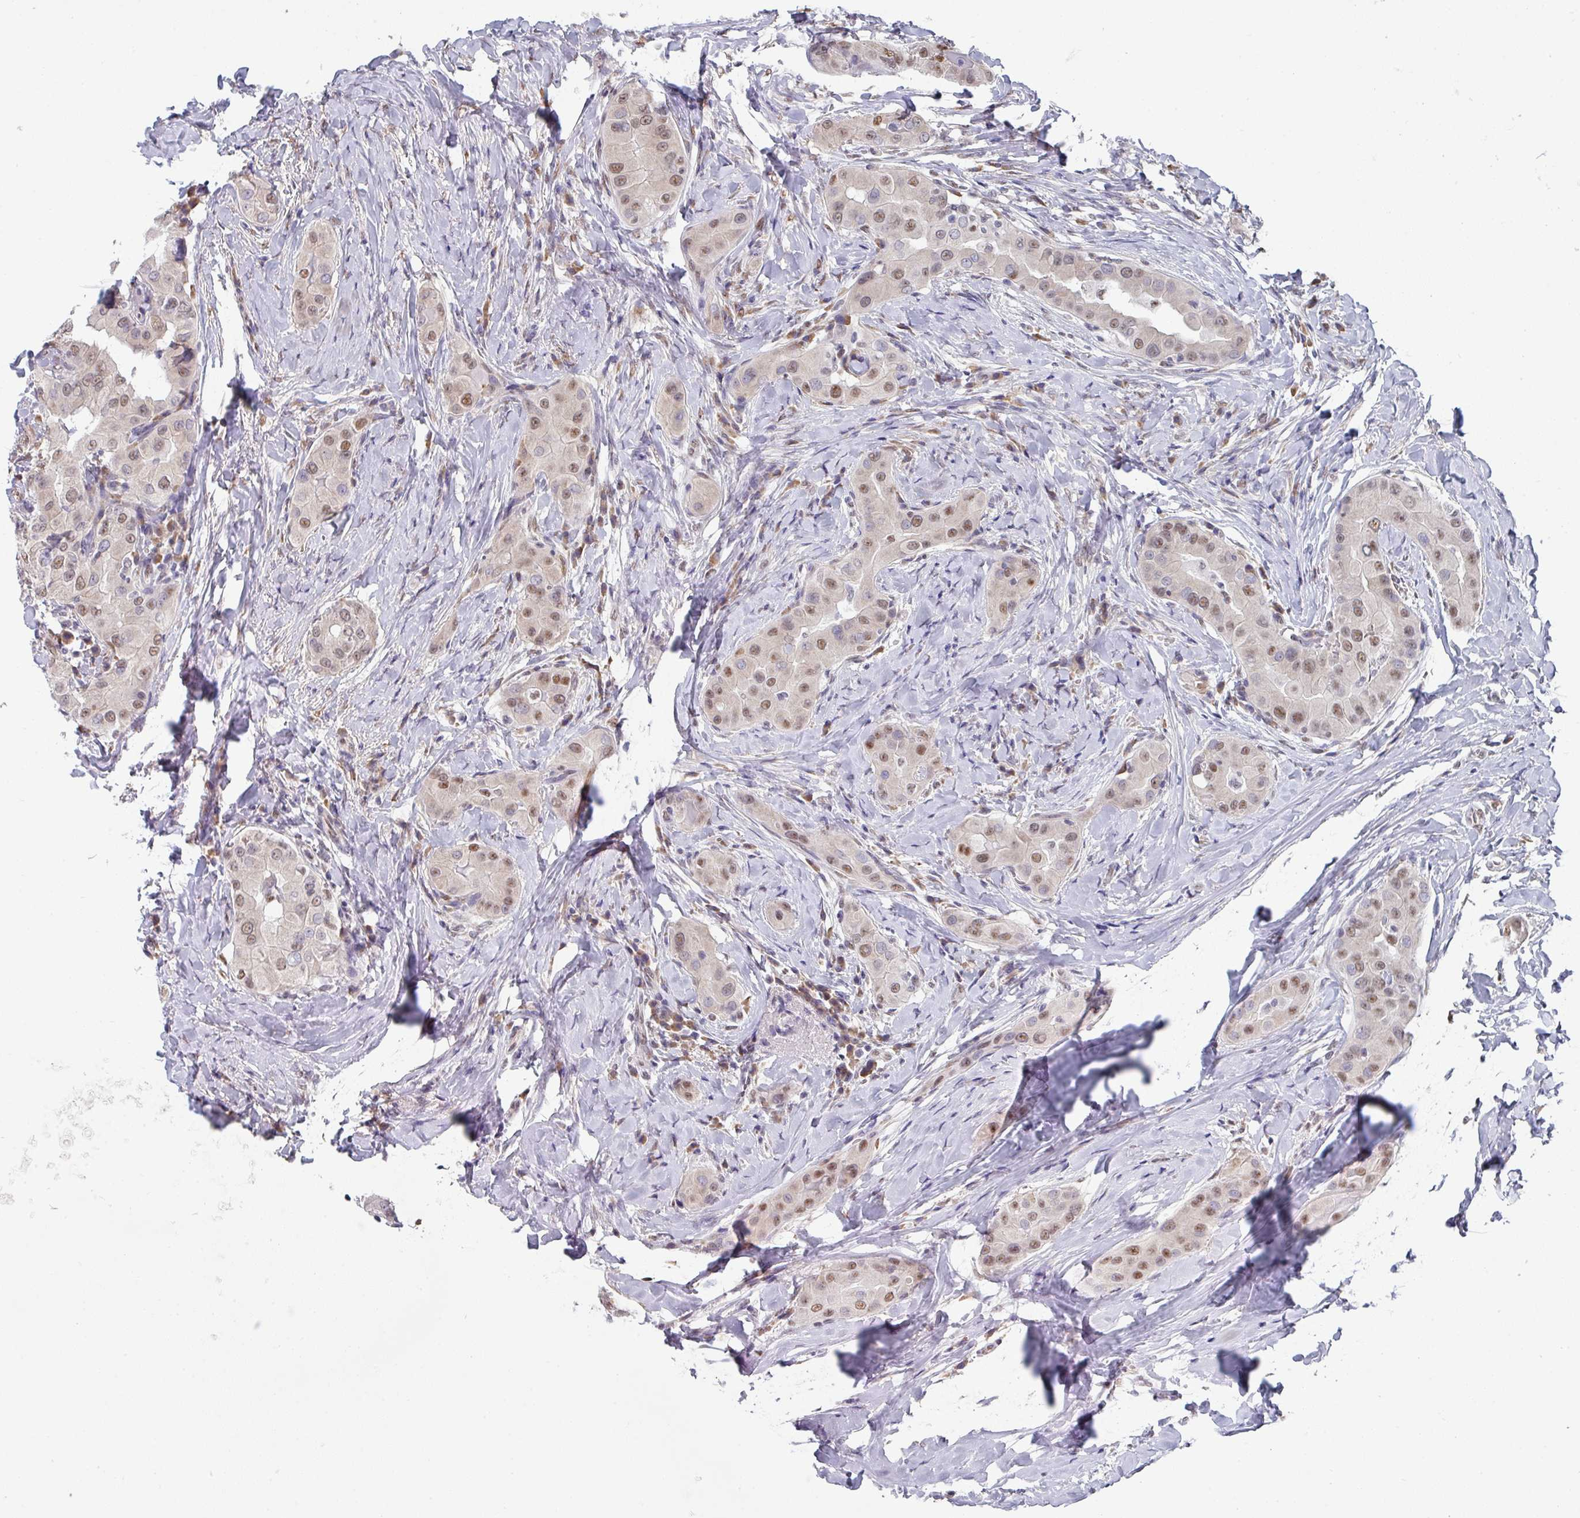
{"staining": {"intensity": "moderate", "quantity": ">75%", "location": "nuclear"}, "tissue": "thyroid cancer", "cell_type": "Tumor cells", "image_type": "cancer", "snomed": [{"axis": "morphology", "description": "Papillary adenocarcinoma, NOS"}, {"axis": "topography", "description": "Thyroid gland"}], "caption": "Thyroid papillary adenocarcinoma stained with a protein marker exhibits moderate staining in tumor cells.", "gene": "TMED5", "patient": {"sex": "male", "age": 33}}